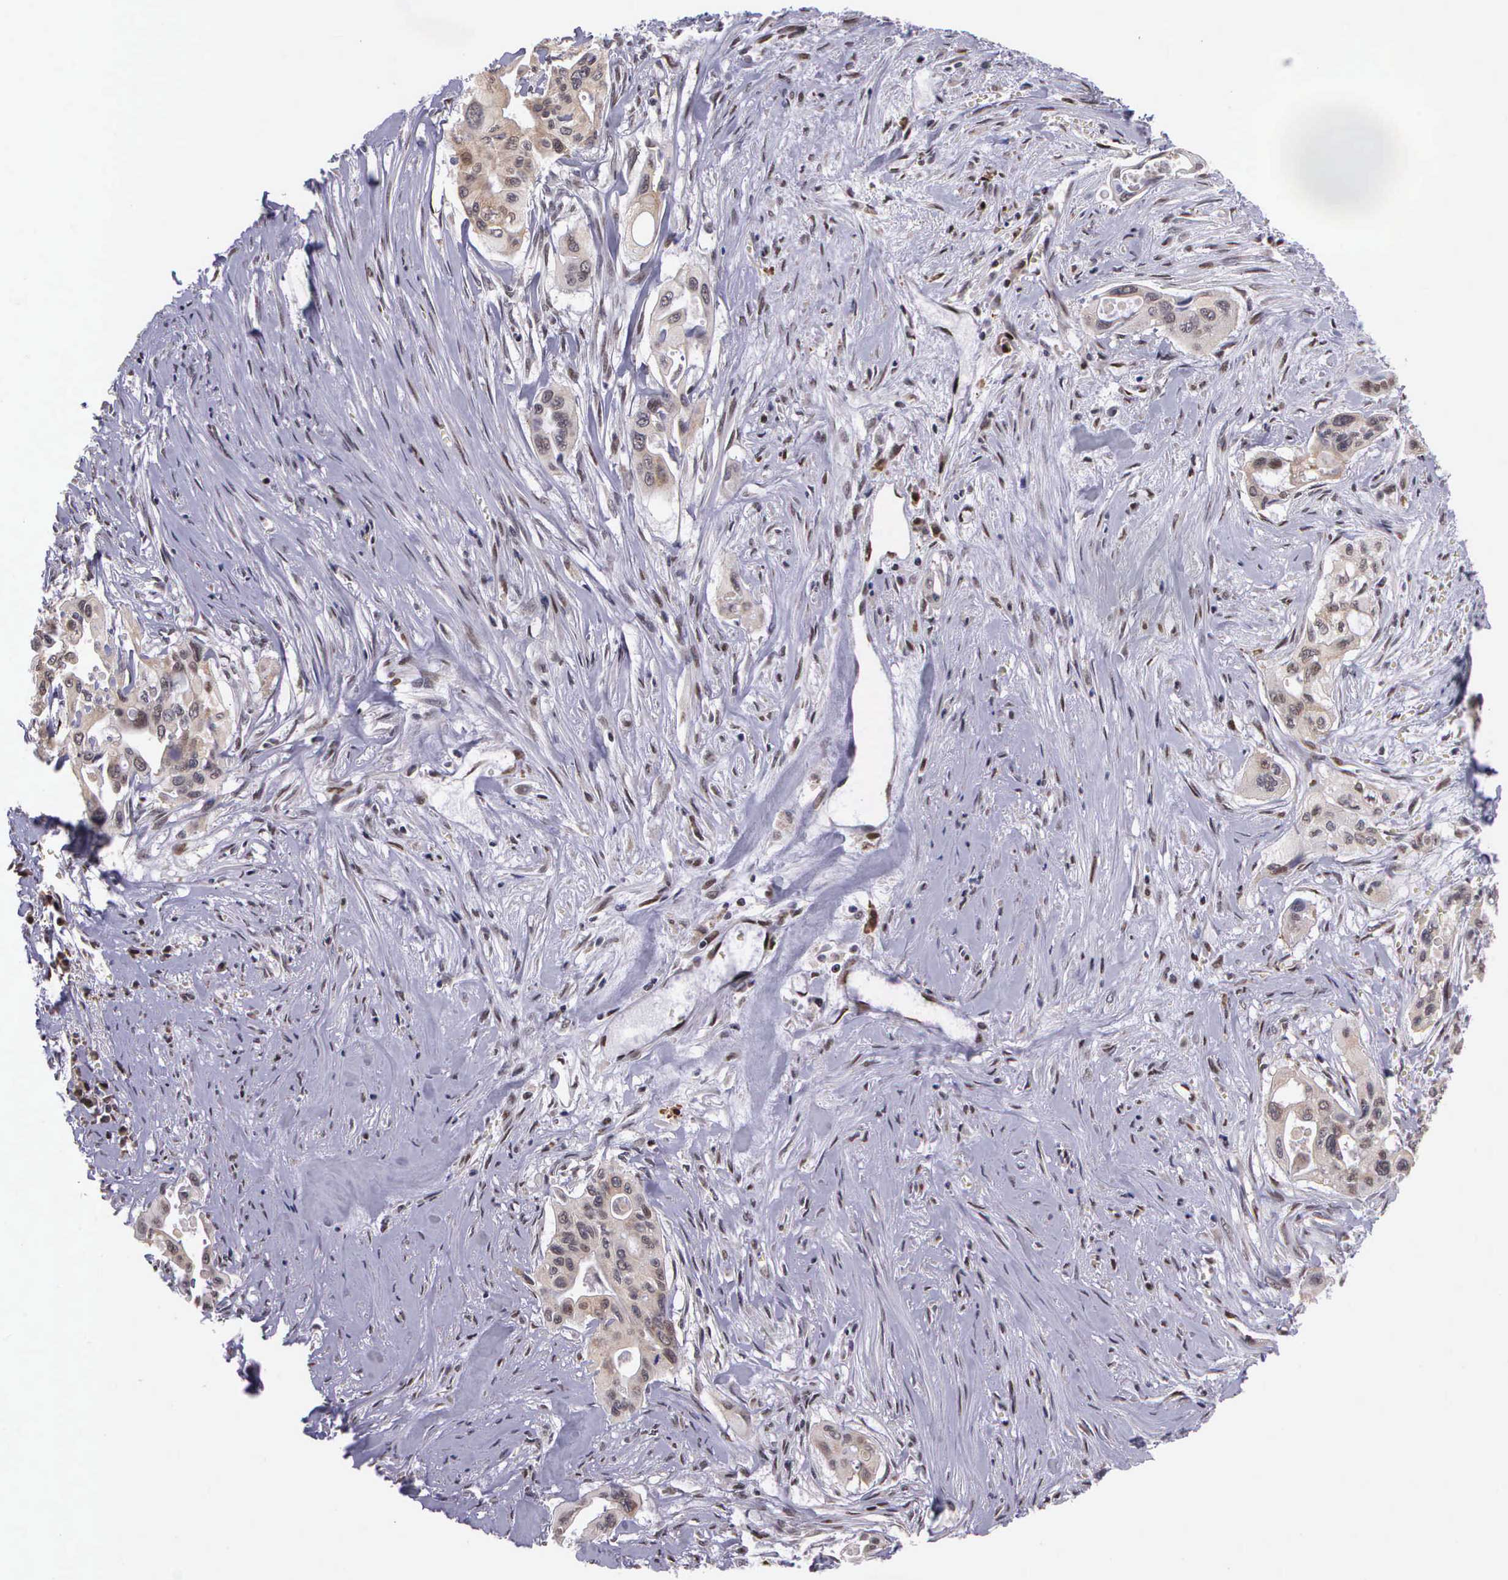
{"staining": {"intensity": "weak", "quantity": "25%-75%", "location": "cytoplasmic/membranous"}, "tissue": "pancreatic cancer", "cell_type": "Tumor cells", "image_type": "cancer", "snomed": [{"axis": "morphology", "description": "Adenocarcinoma, NOS"}, {"axis": "topography", "description": "Pancreas"}], "caption": "Immunohistochemical staining of pancreatic cancer (adenocarcinoma) shows low levels of weak cytoplasmic/membranous protein staining in approximately 25%-75% of tumor cells. Immunohistochemistry (ihc) stains the protein in brown and the nuclei are stained blue.", "gene": "SLC25A21", "patient": {"sex": "male", "age": 77}}